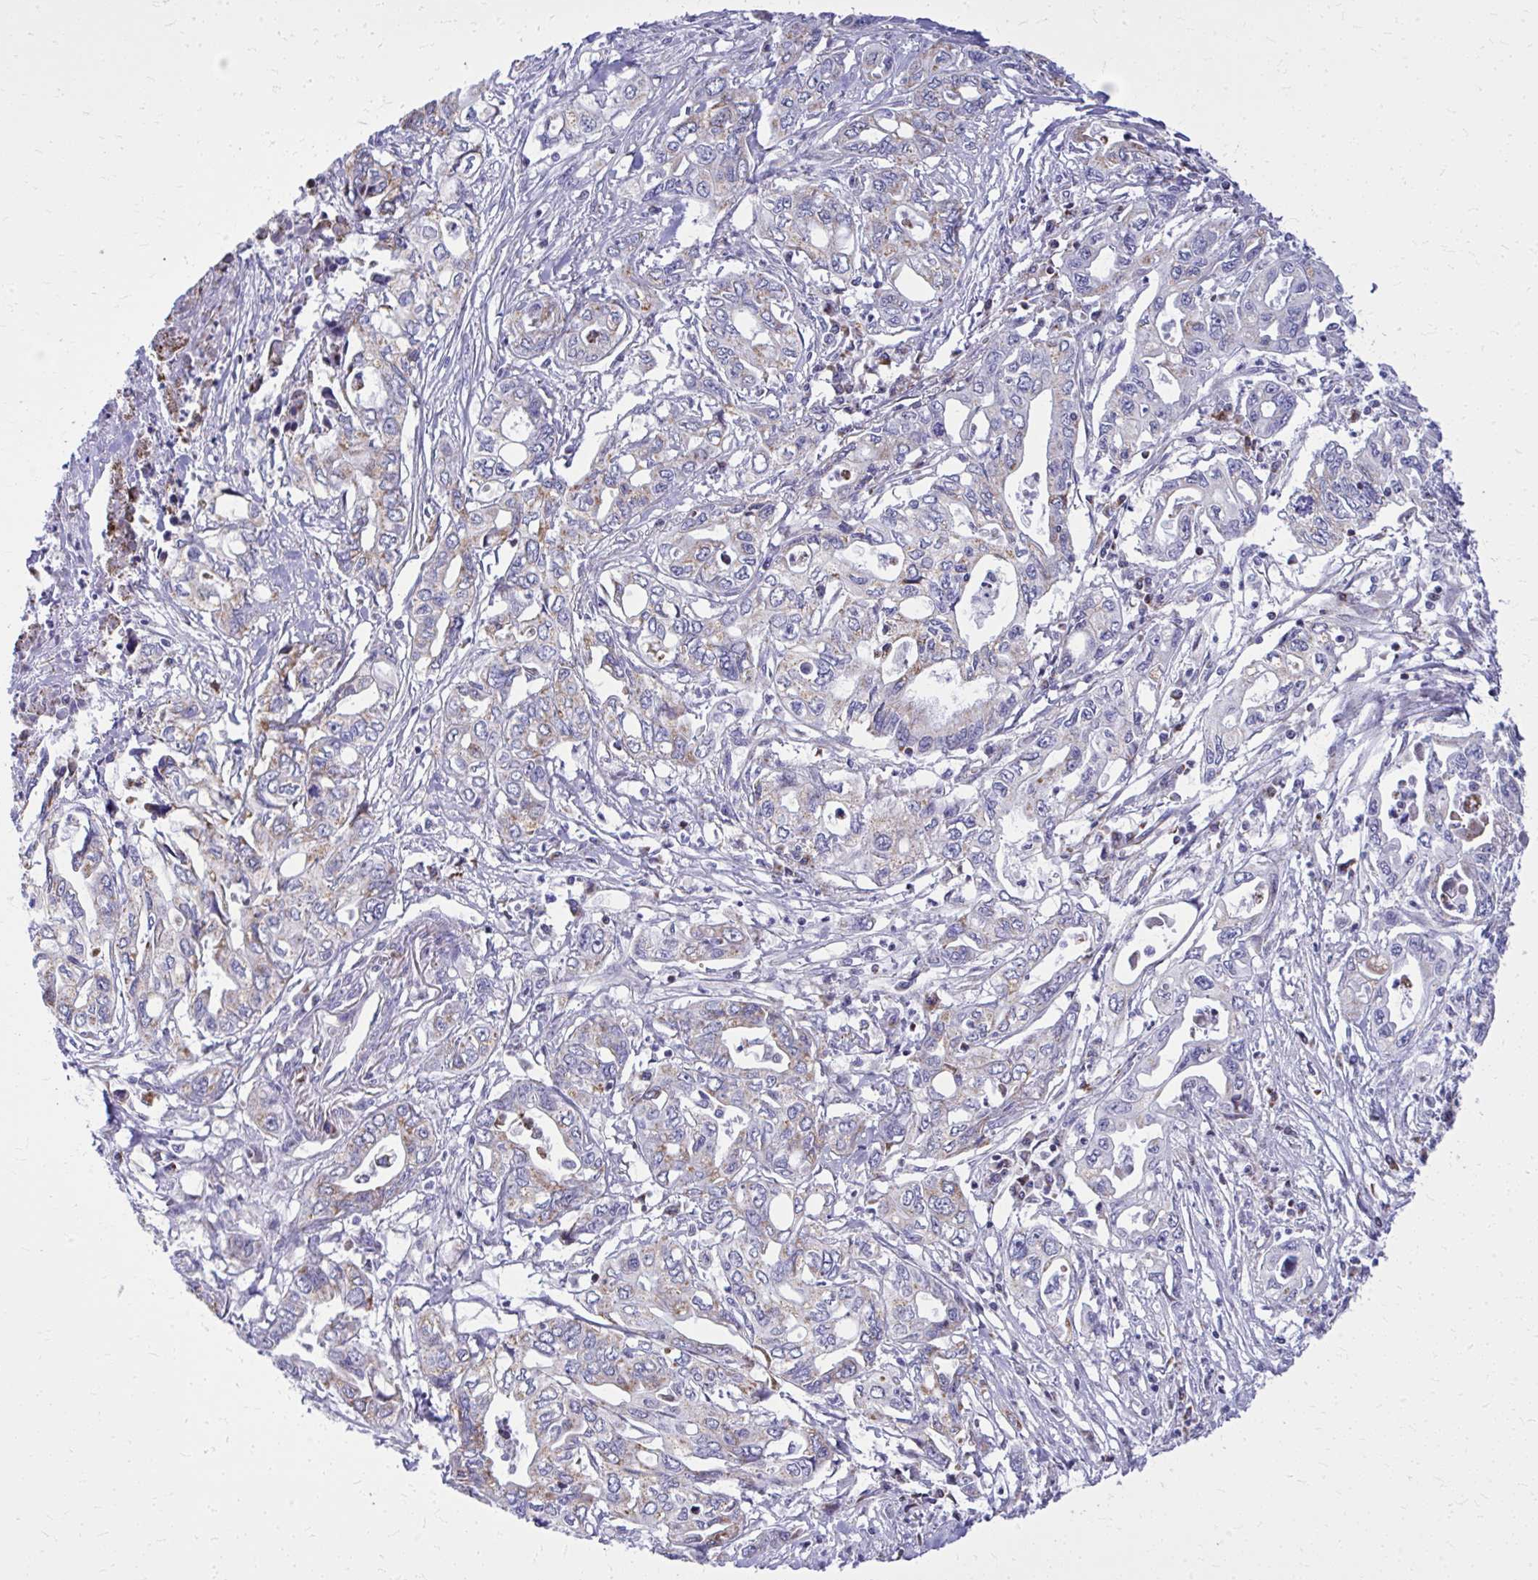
{"staining": {"intensity": "moderate", "quantity": "25%-75%", "location": "cytoplasmic/membranous"}, "tissue": "pancreatic cancer", "cell_type": "Tumor cells", "image_type": "cancer", "snomed": [{"axis": "morphology", "description": "Adenocarcinoma, NOS"}, {"axis": "topography", "description": "Pancreas"}], "caption": "Protein staining of pancreatic cancer (adenocarcinoma) tissue shows moderate cytoplasmic/membranous expression in approximately 25%-75% of tumor cells.", "gene": "ZNF362", "patient": {"sex": "male", "age": 68}}